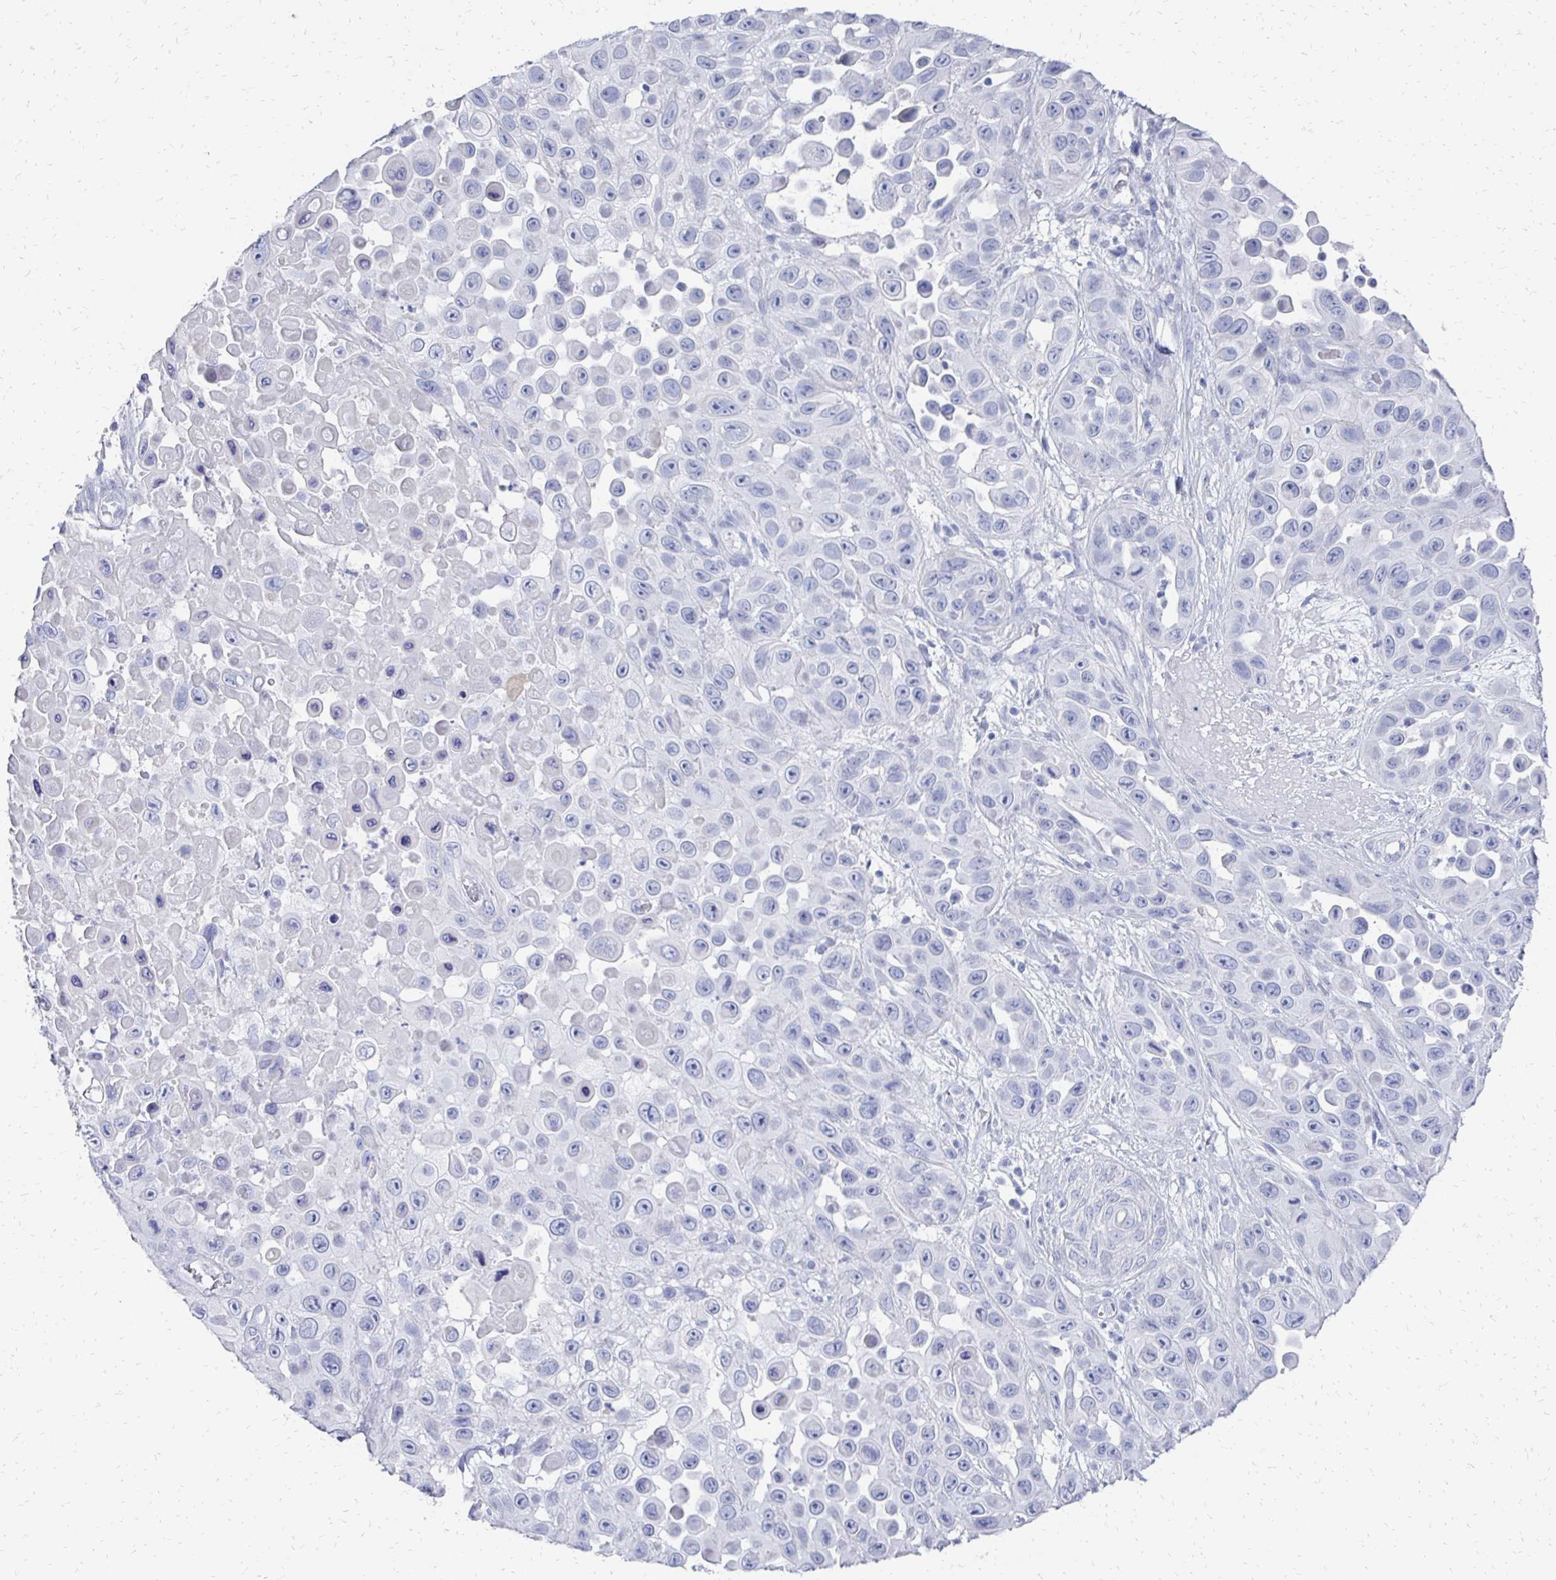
{"staining": {"intensity": "negative", "quantity": "none", "location": "none"}, "tissue": "skin cancer", "cell_type": "Tumor cells", "image_type": "cancer", "snomed": [{"axis": "morphology", "description": "Squamous cell carcinoma, NOS"}, {"axis": "topography", "description": "Skin"}], "caption": "Immunohistochemical staining of human skin squamous cell carcinoma displays no significant staining in tumor cells.", "gene": "SYCP3", "patient": {"sex": "male", "age": 81}}